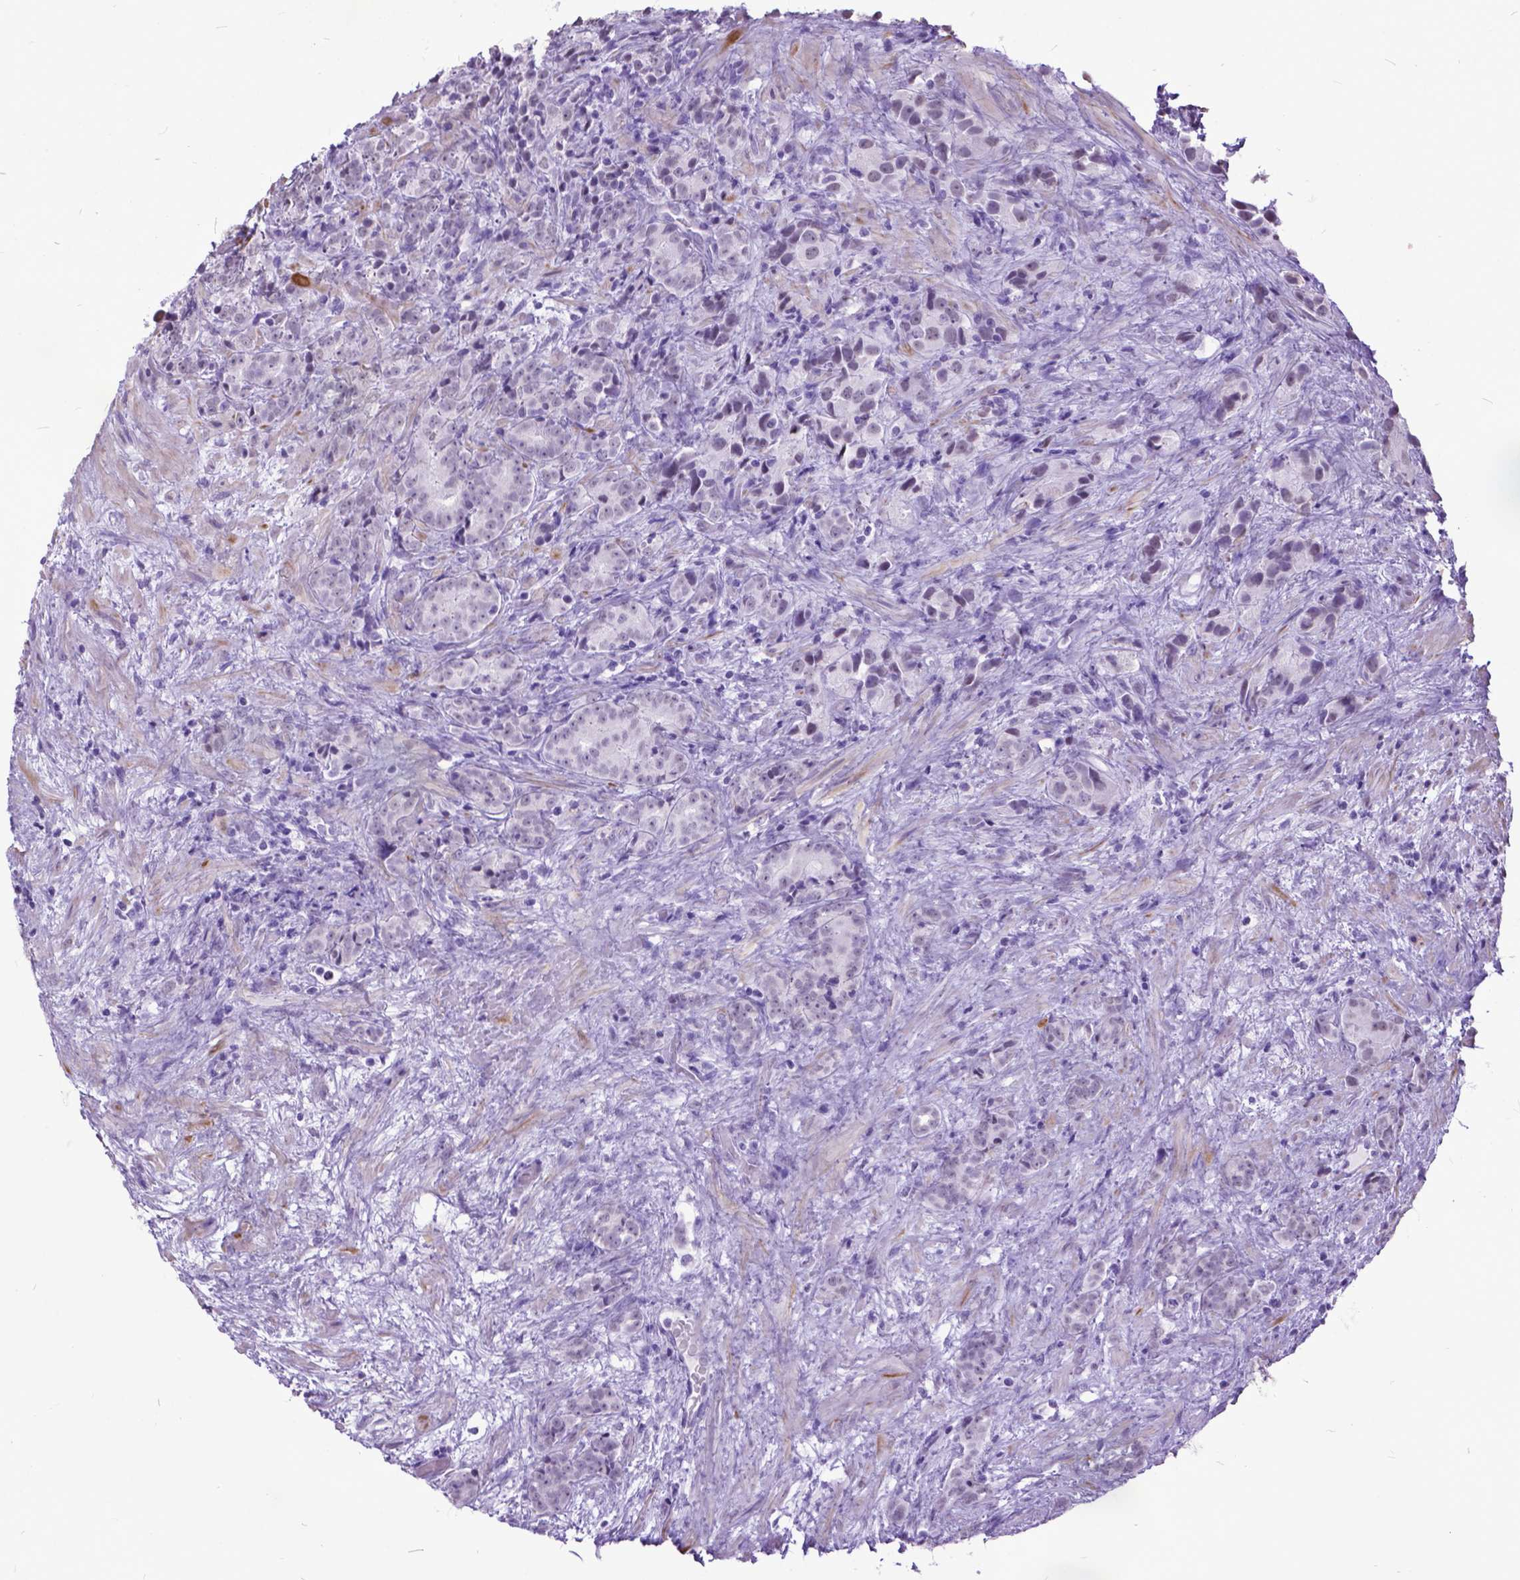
{"staining": {"intensity": "negative", "quantity": "none", "location": "none"}, "tissue": "prostate cancer", "cell_type": "Tumor cells", "image_type": "cancer", "snomed": [{"axis": "morphology", "description": "Adenocarcinoma, High grade"}, {"axis": "topography", "description": "Prostate"}], "caption": "The micrograph displays no staining of tumor cells in high-grade adenocarcinoma (prostate). (DAB (3,3'-diaminobenzidine) IHC, high magnification).", "gene": "MARCHF10", "patient": {"sex": "male", "age": 90}}